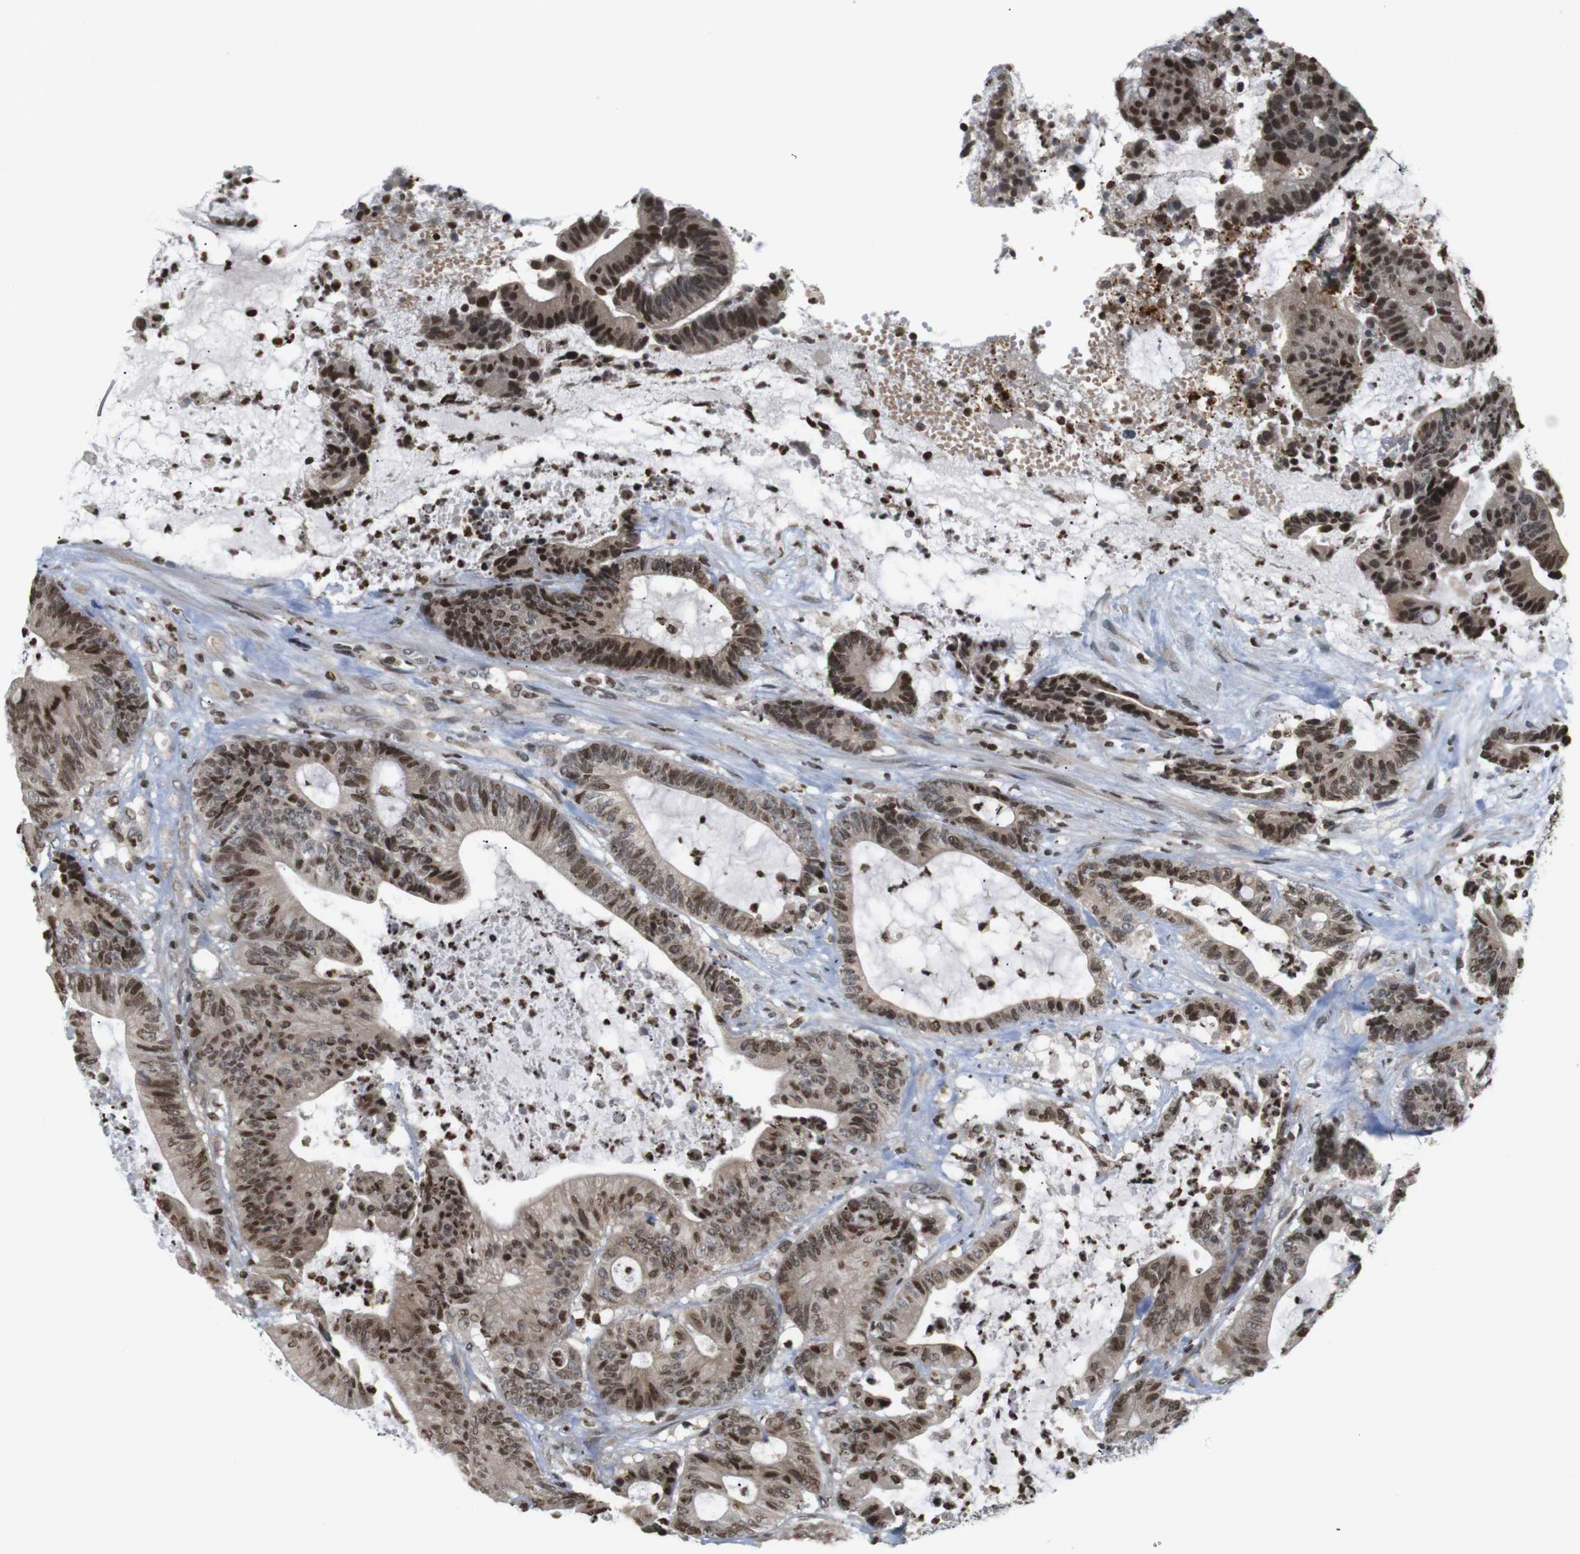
{"staining": {"intensity": "moderate", "quantity": ">75%", "location": "cytoplasmic/membranous,nuclear"}, "tissue": "colorectal cancer", "cell_type": "Tumor cells", "image_type": "cancer", "snomed": [{"axis": "morphology", "description": "Adenocarcinoma, NOS"}, {"axis": "topography", "description": "Colon"}], "caption": "Approximately >75% of tumor cells in human colorectal cancer demonstrate moderate cytoplasmic/membranous and nuclear protein positivity as visualized by brown immunohistochemical staining.", "gene": "MBD1", "patient": {"sex": "female", "age": 84}}